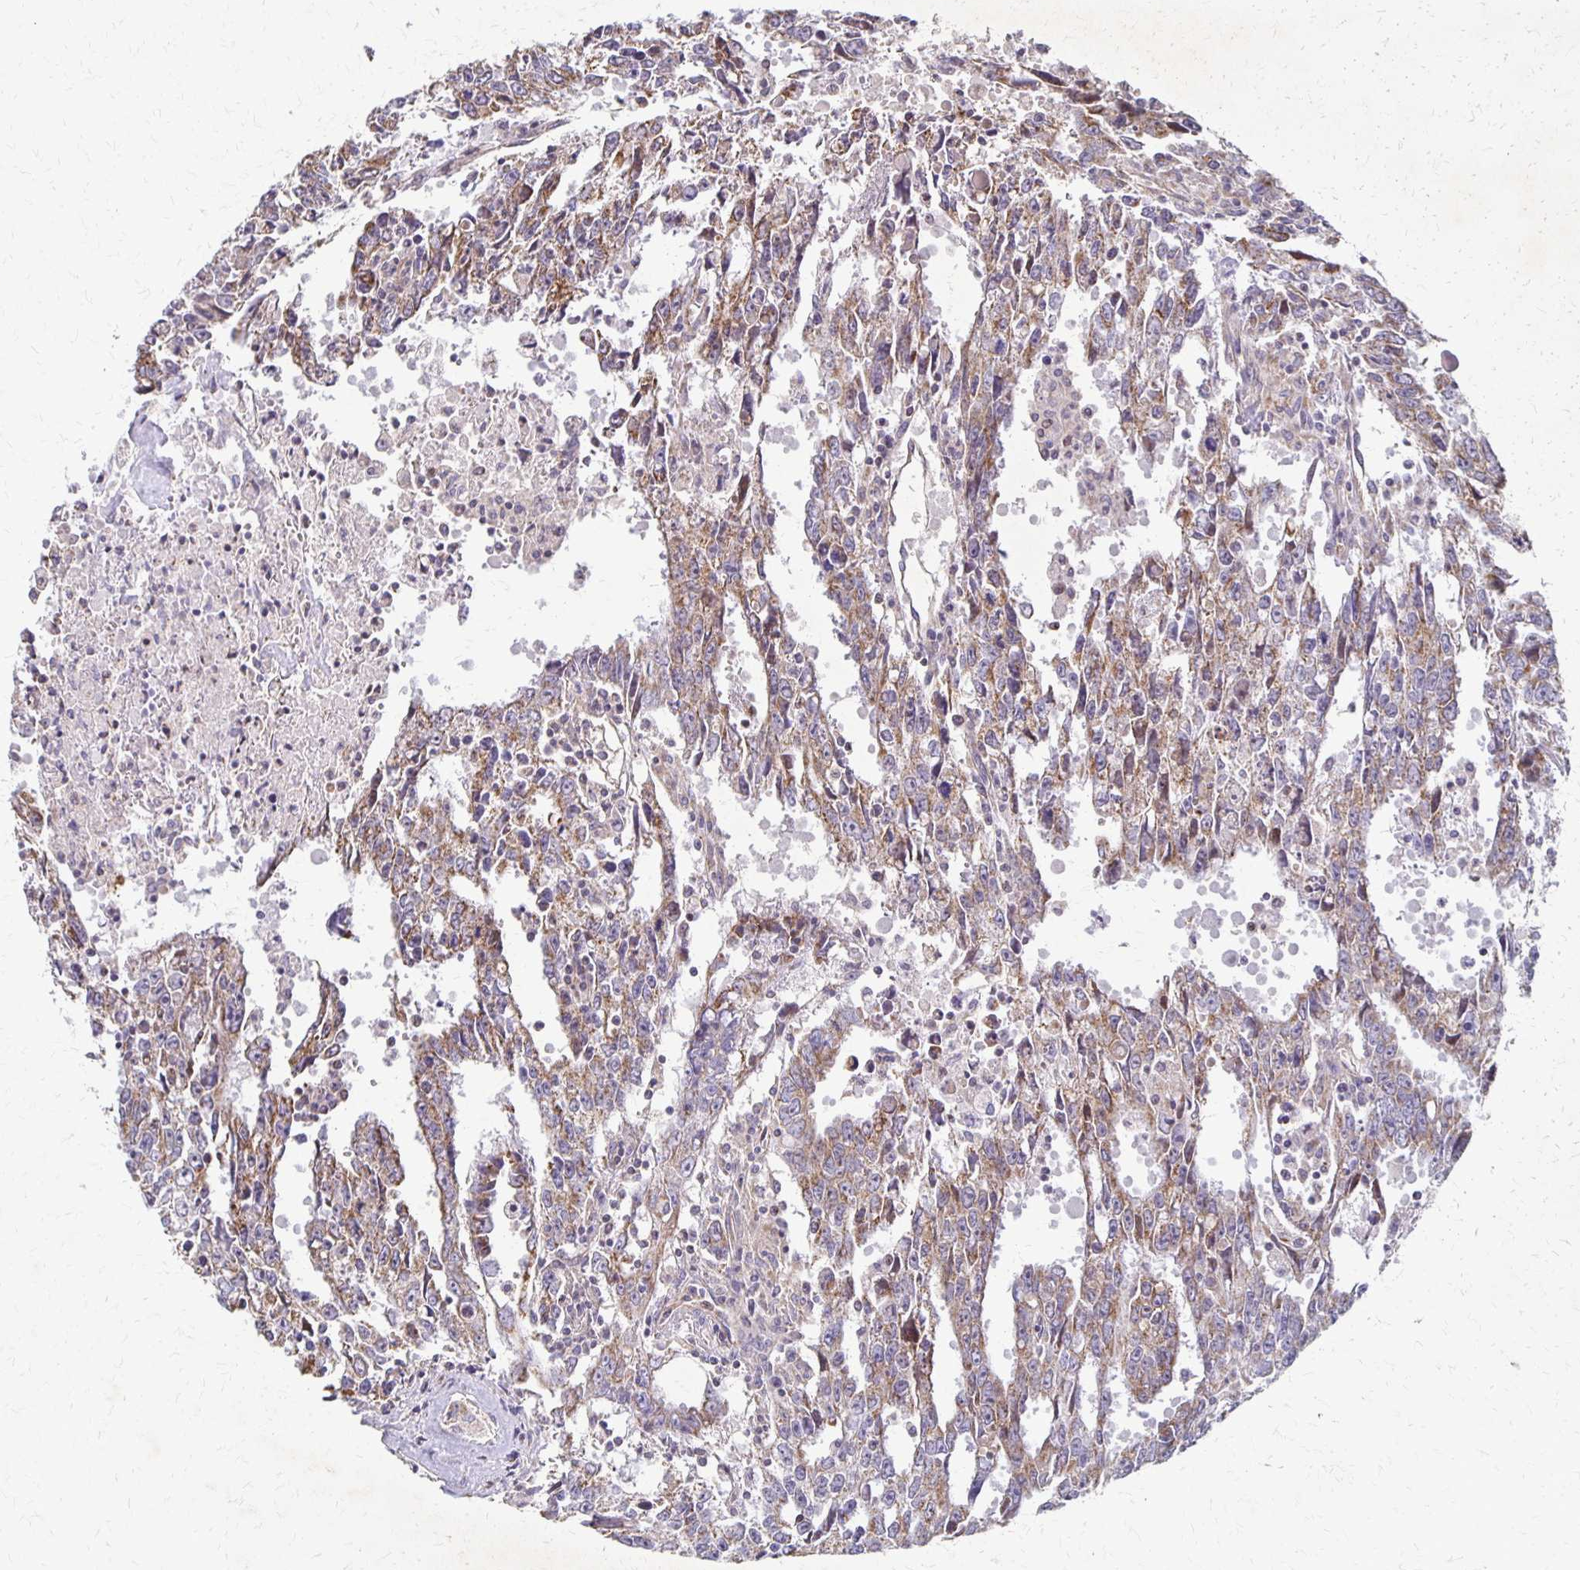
{"staining": {"intensity": "weak", "quantity": "25%-75%", "location": "cytoplasmic/membranous"}, "tissue": "testis cancer", "cell_type": "Tumor cells", "image_type": "cancer", "snomed": [{"axis": "morphology", "description": "Carcinoma, Embryonal, NOS"}, {"axis": "topography", "description": "Testis"}], "caption": "Testis cancer stained with a brown dye shows weak cytoplasmic/membranous positive expression in approximately 25%-75% of tumor cells.", "gene": "EIF4EBP2", "patient": {"sex": "male", "age": 22}}